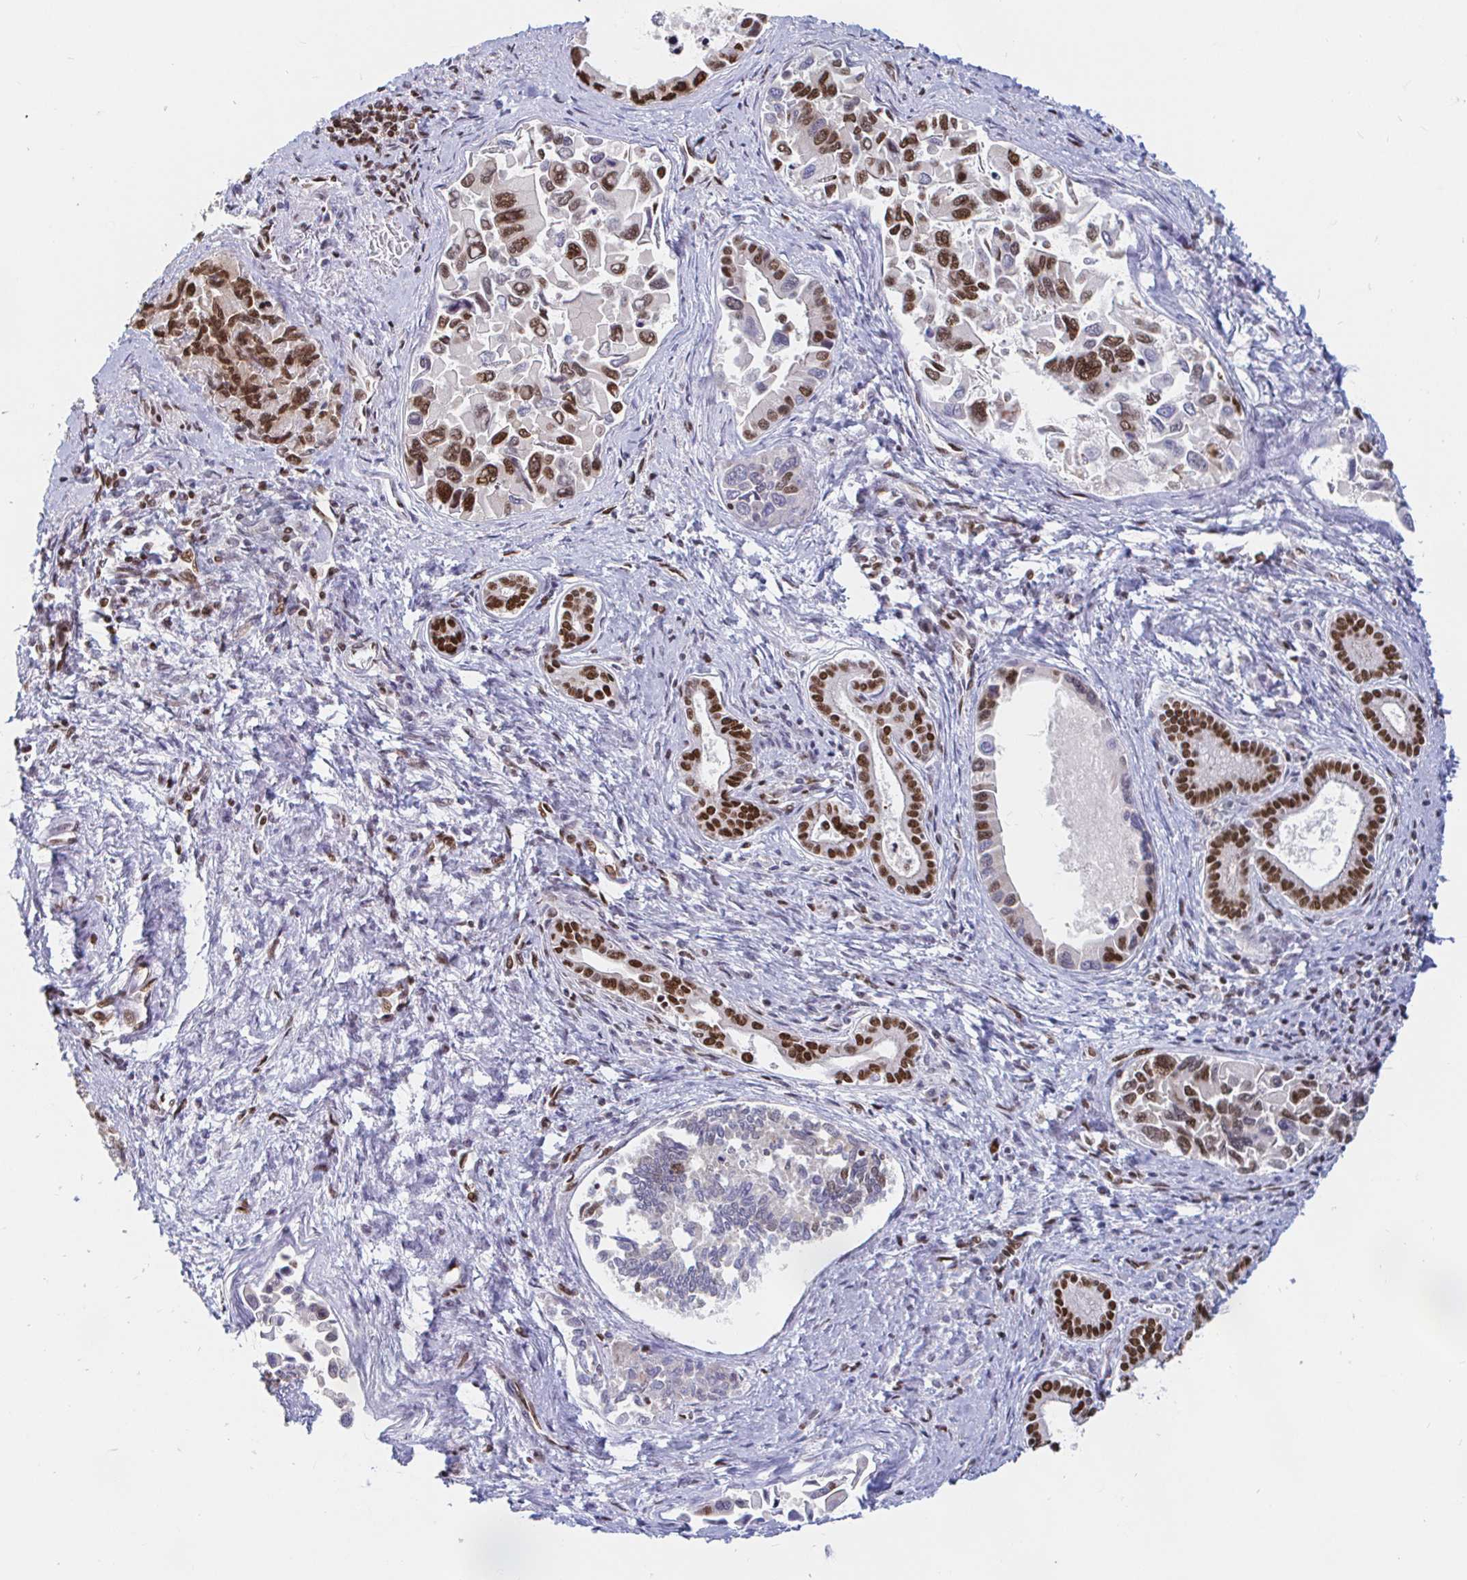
{"staining": {"intensity": "moderate", "quantity": "25%-75%", "location": "nuclear"}, "tissue": "liver cancer", "cell_type": "Tumor cells", "image_type": "cancer", "snomed": [{"axis": "morphology", "description": "Cholangiocarcinoma"}, {"axis": "topography", "description": "Liver"}], "caption": "The immunohistochemical stain labels moderate nuclear staining in tumor cells of liver cancer tissue.", "gene": "RBMX", "patient": {"sex": "male", "age": 66}}